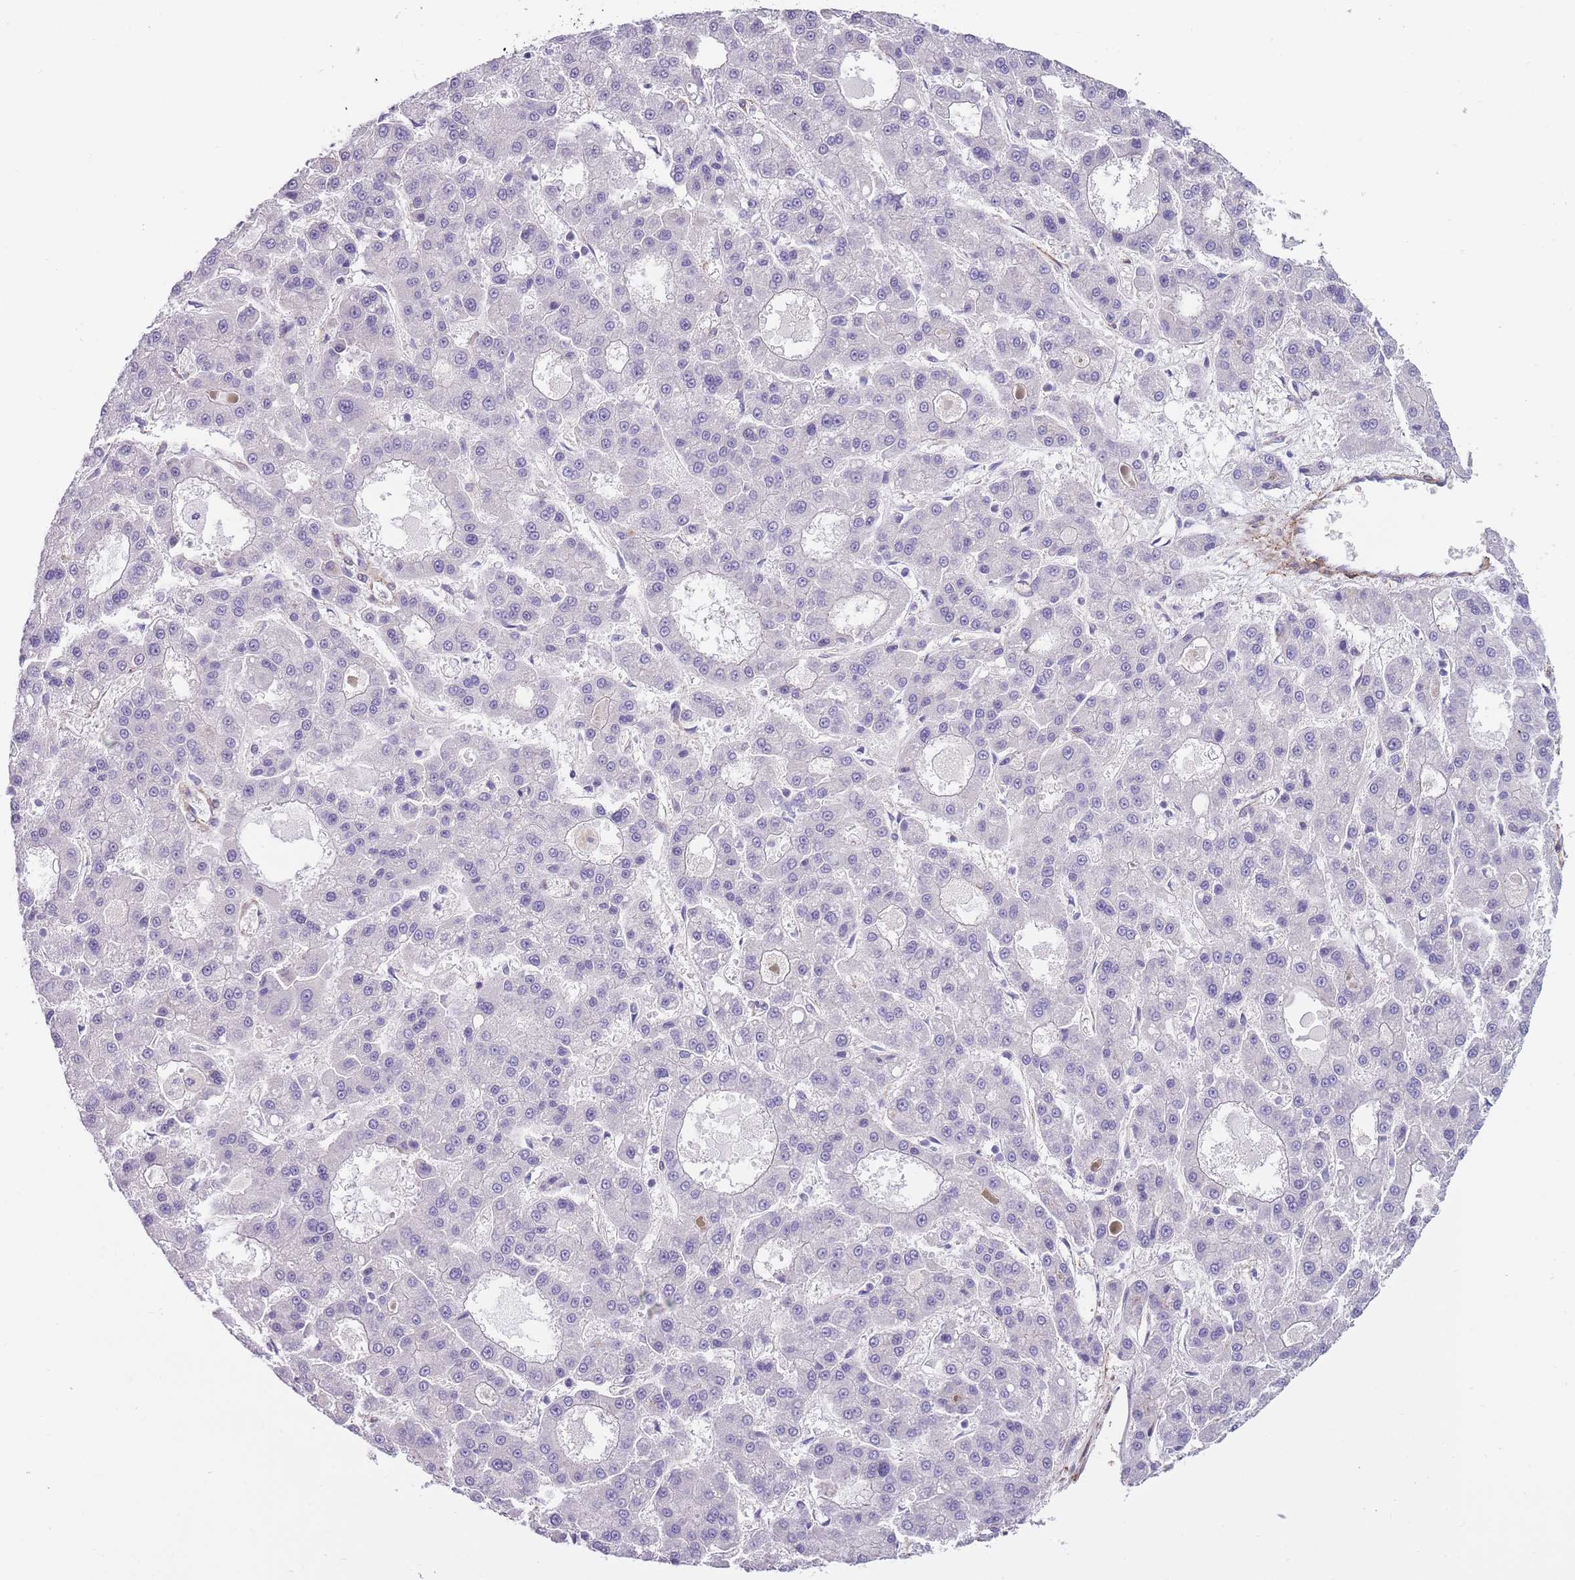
{"staining": {"intensity": "negative", "quantity": "none", "location": "none"}, "tissue": "liver cancer", "cell_type": "Tumor cells", "image_type": "cancer", "snomed": [{"axis": "morphology", "description": "Carcinoma, Hepatocellular, NOS"}, {"axis": "topography", "description": "Liver"}], "caption": "This histopathology image is of liver cancer stained with immunohistochemistry to label a protein in brown with the nuclei are counter-stained blue. There is no staining in tumor cells.", "gene": "FAM124A", "patient": {"sex": "male", "age": 70}}